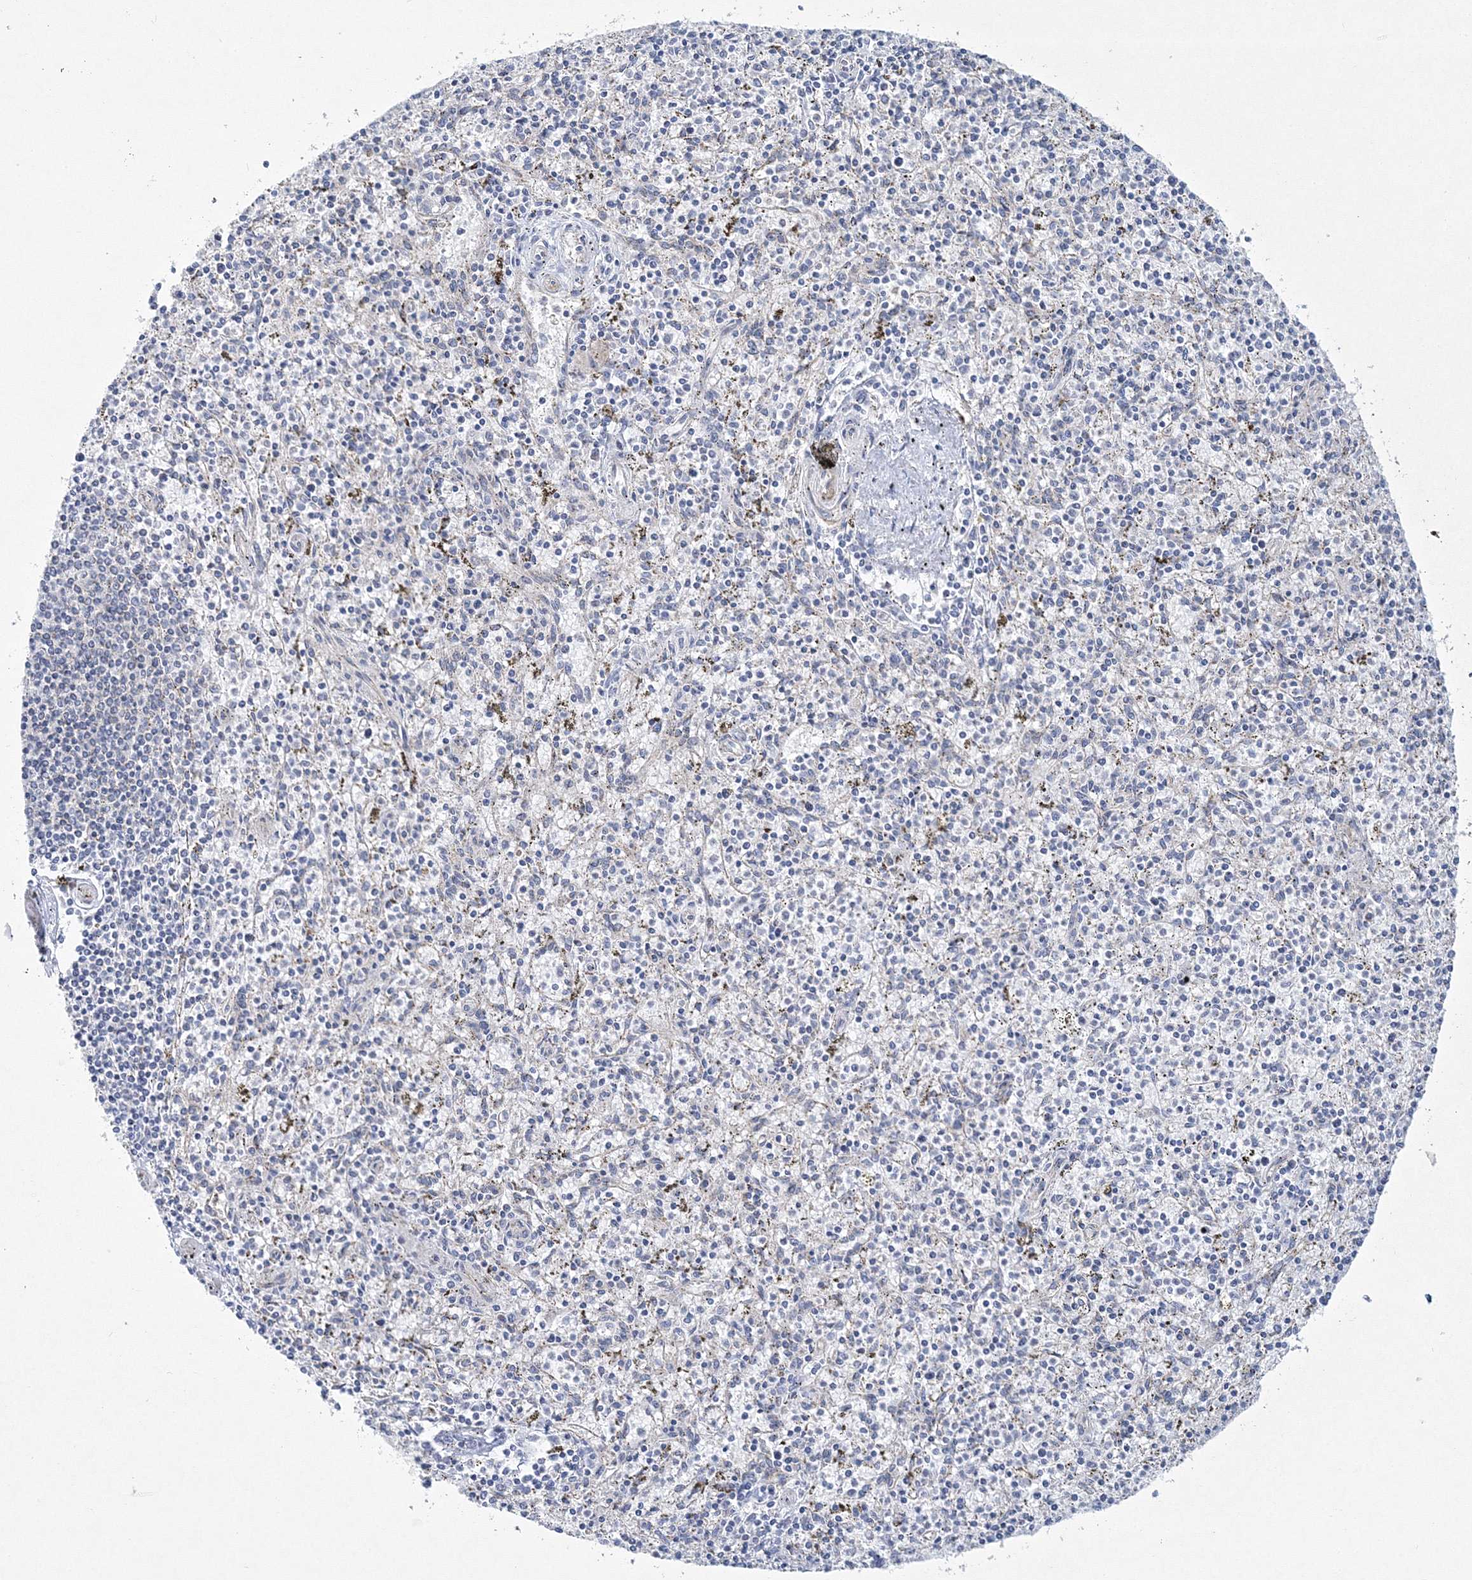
{"staining": {"intensity": "weak", "quantity": "<25%", "location": "cytoplasmic/membranous"}, "tissue": "spleen", "cell_type": "Cells in red pulp", "image_type": "normal", "snomed": [{"axis": "morphology", "description": "Normal tissue, NOS"}, {"axis": "topography", "description": "Spleen"}], "caption": "A high-resolution micrograph shows immunohistochemistry (IHC) staining of benign spleen, which displays no significant positivity in cells in red pulp.", "gene": "HIBCH", "patient": {"sex": "male", "age": 72}}